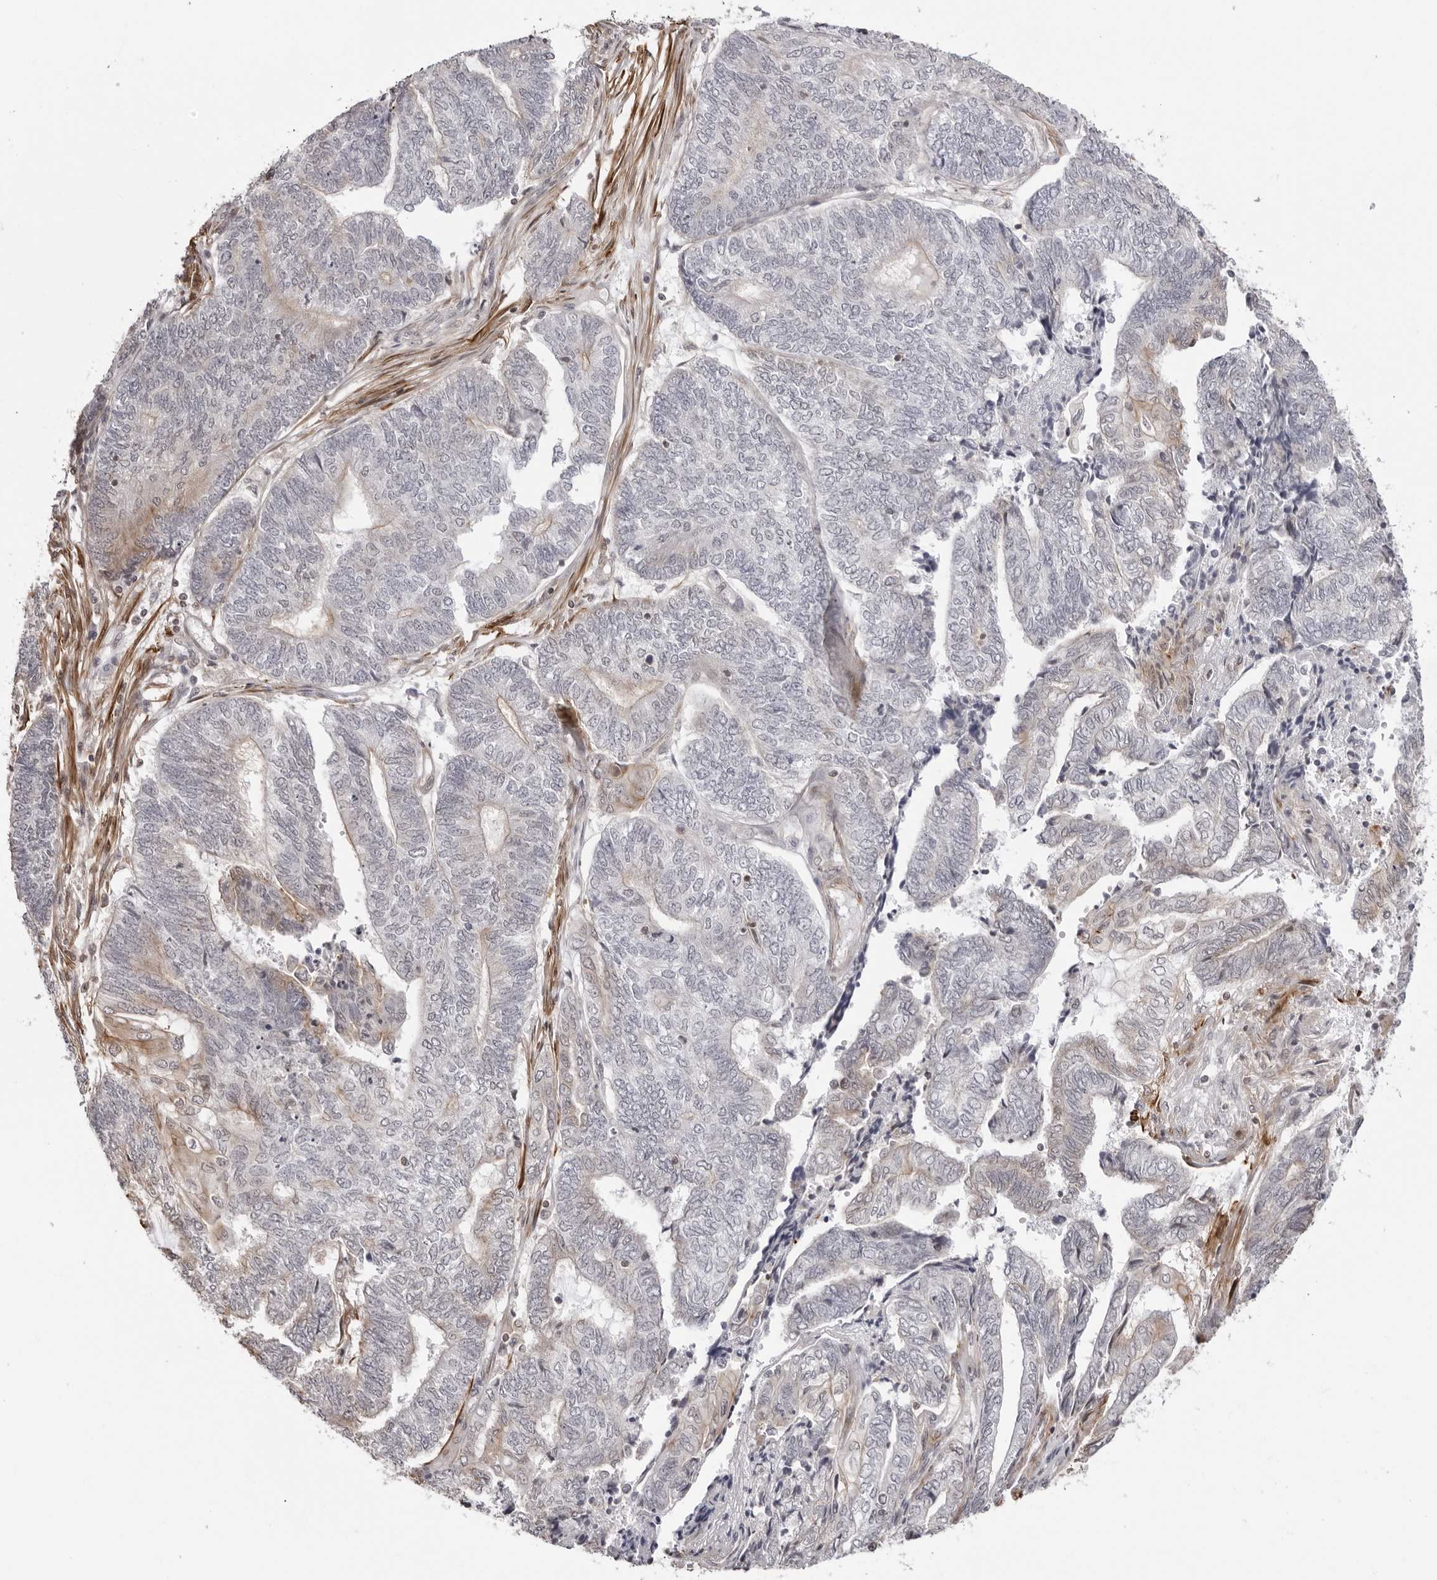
{"staining": {"intensity": "weak", "quantity": "<25%", "location": "cytoplasmic/membranous"}, "tissue": "endometrial cancer", "cell_type": "Tumor cells", "image_type": "cancer", "snomed": [{"axis": "morphology", "description": "Adenocarcinoma, NOS"}, {"axis": "topography", "description": "Uterus"}, {"axis": "topography", "description": "Endometrium"}], "caption": "High magnification brightfield microscopy of endometrial cancer (adenocarcinoma) stained with DAB (brown) and counterstained with hematoxylin (blue): tumor cells show no significant expression. (Brightfield microscopy of DAB (3,3'-diaminobenzidine) IHC at high magnification).", "gene": "UNK", "patient": {"sex": "female", "age": 70}}